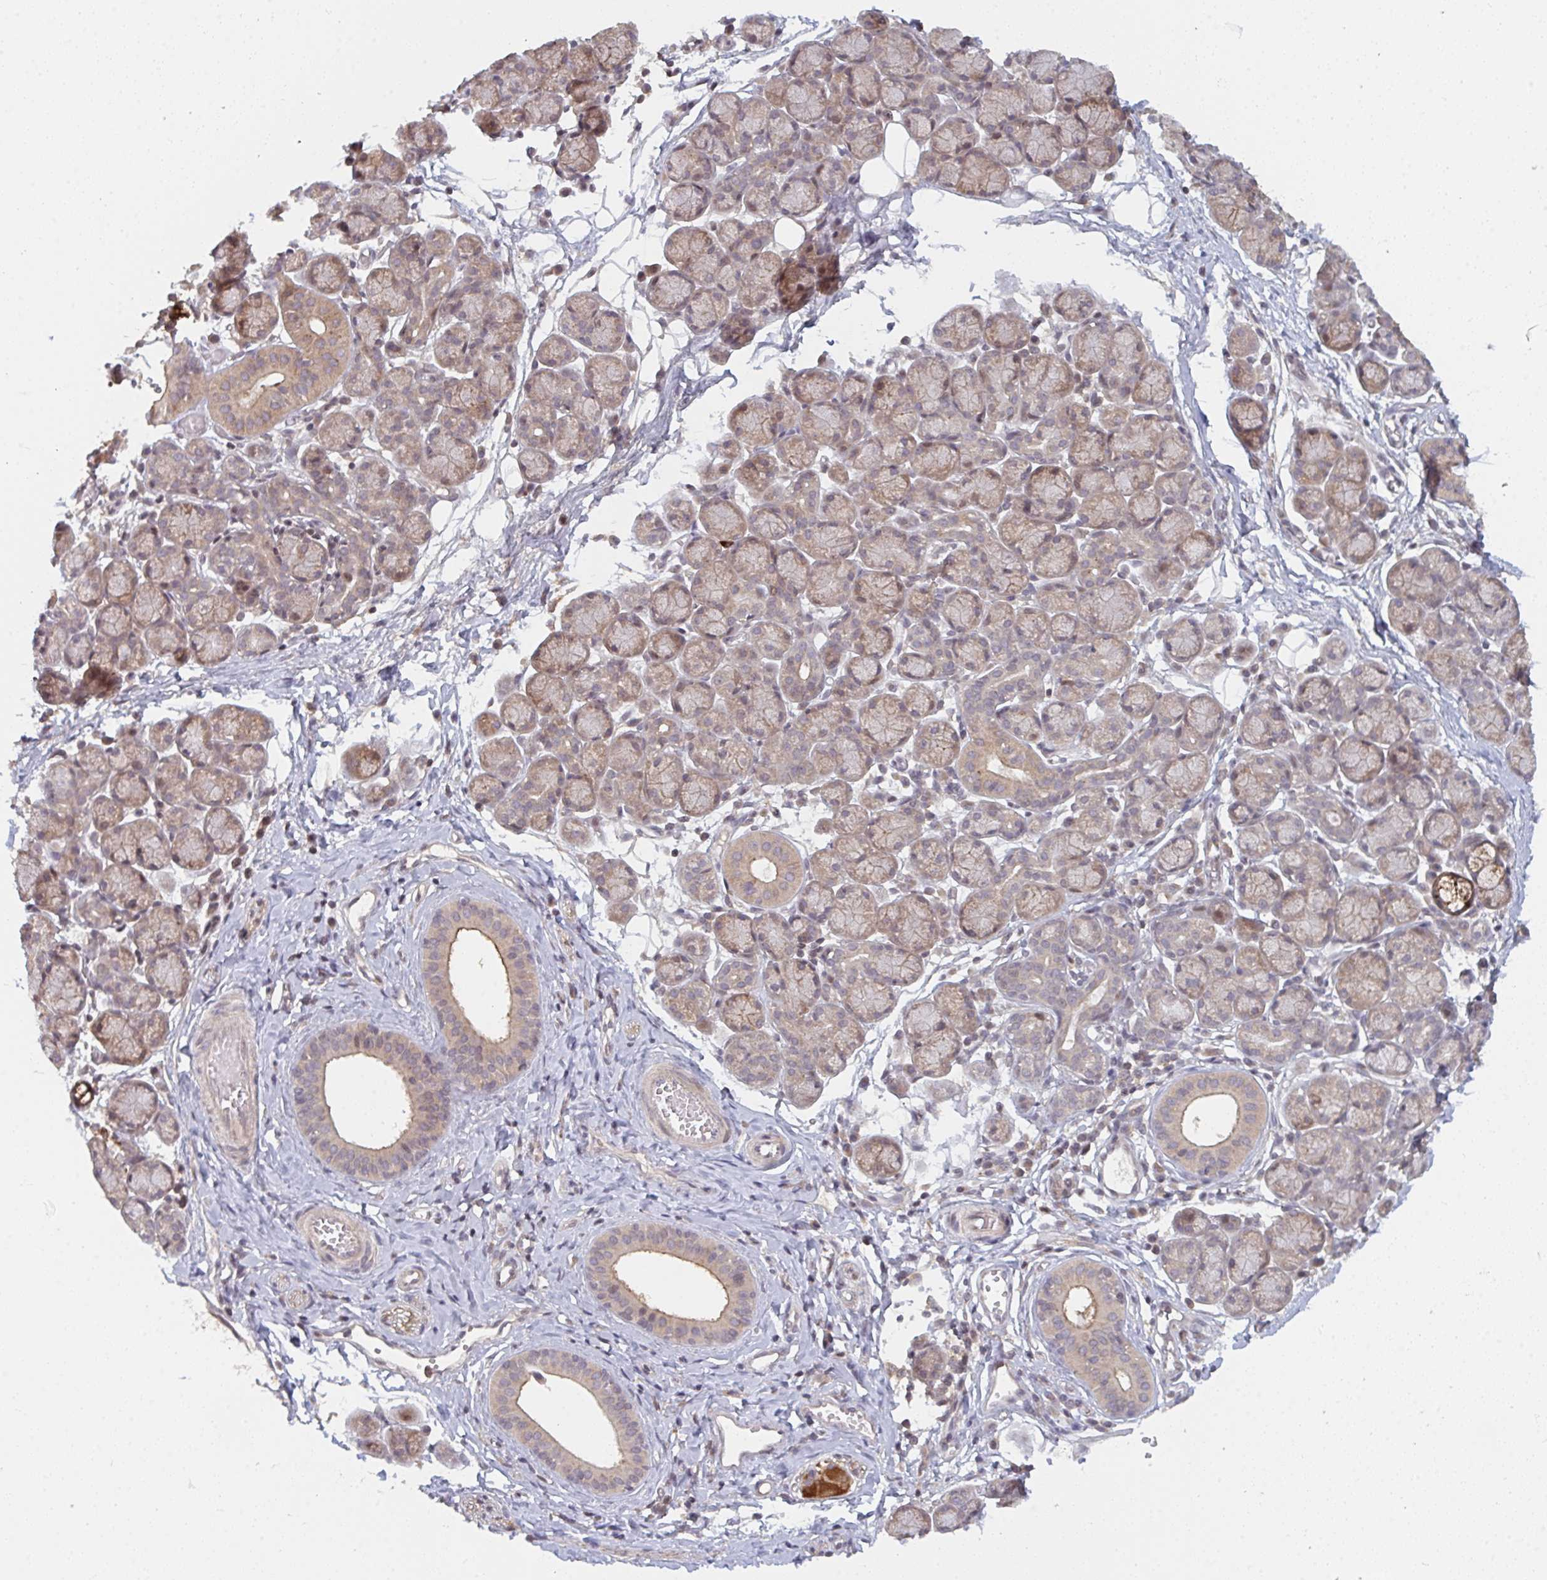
{"staining": {"intensity": "strong", "quantity": "<25%", "location": "cytoplasmic/membranous"}, "tissue": "salivary gland", "cell_type": "Glandular cells", "image_type": "normal", "snomed": [{"axis": "morphology", "description": "Normal tissue, NOS"}, {"axis": "morphology", "description": "Inflammation, NOS"}, {"axis": "topography", "description": "Lymph node"}, {"axis": "topography", "description": "Salivary gland"}], "caption": "Protein staining of unremarkable salivary gland exhibits strong cytoplasmic/membranous expression in about <25% of glandular cells.", "gene": "DCST1", "patient": {"sex": "male", "age": 3}}